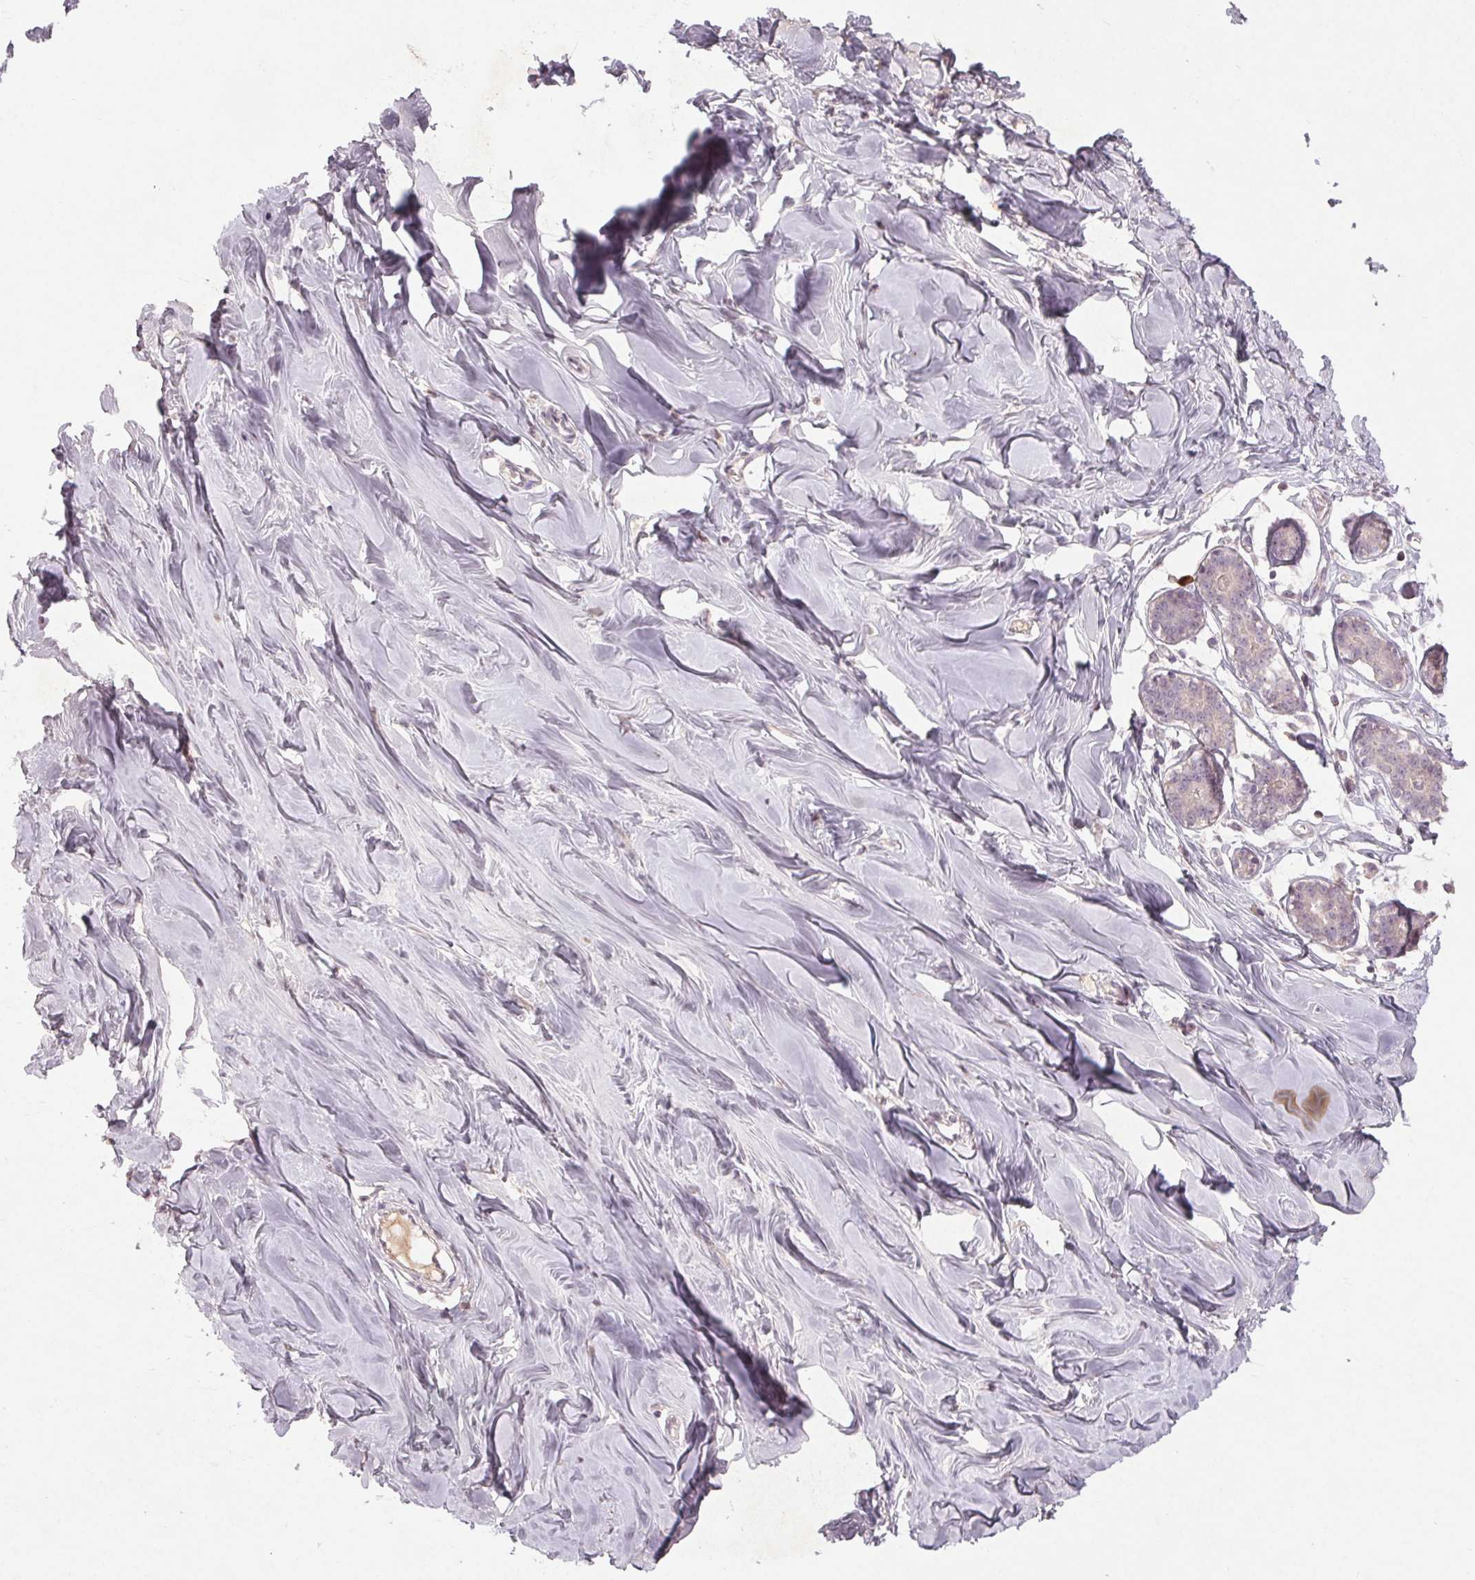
{"staining": {"intensity": "weak", "quantity": "<25%", "location": "cytoplasmic/membranous"}, "tissue": "breast", "cell_type": "Adipocytes", "image_type": "normal", "snomed": [{"axis": "morphology", "description": "Normal tissue, NOS"}, {"axis": "topography", "description": "Breast"}], "caption": "Immunohistochemistry photomicrograph of benign human breast stained for a protein (brown), which shows no positivity in adipocytes.", "gene": "ENSG00000255641", "patient": {"sex": "female", "age": 27}}